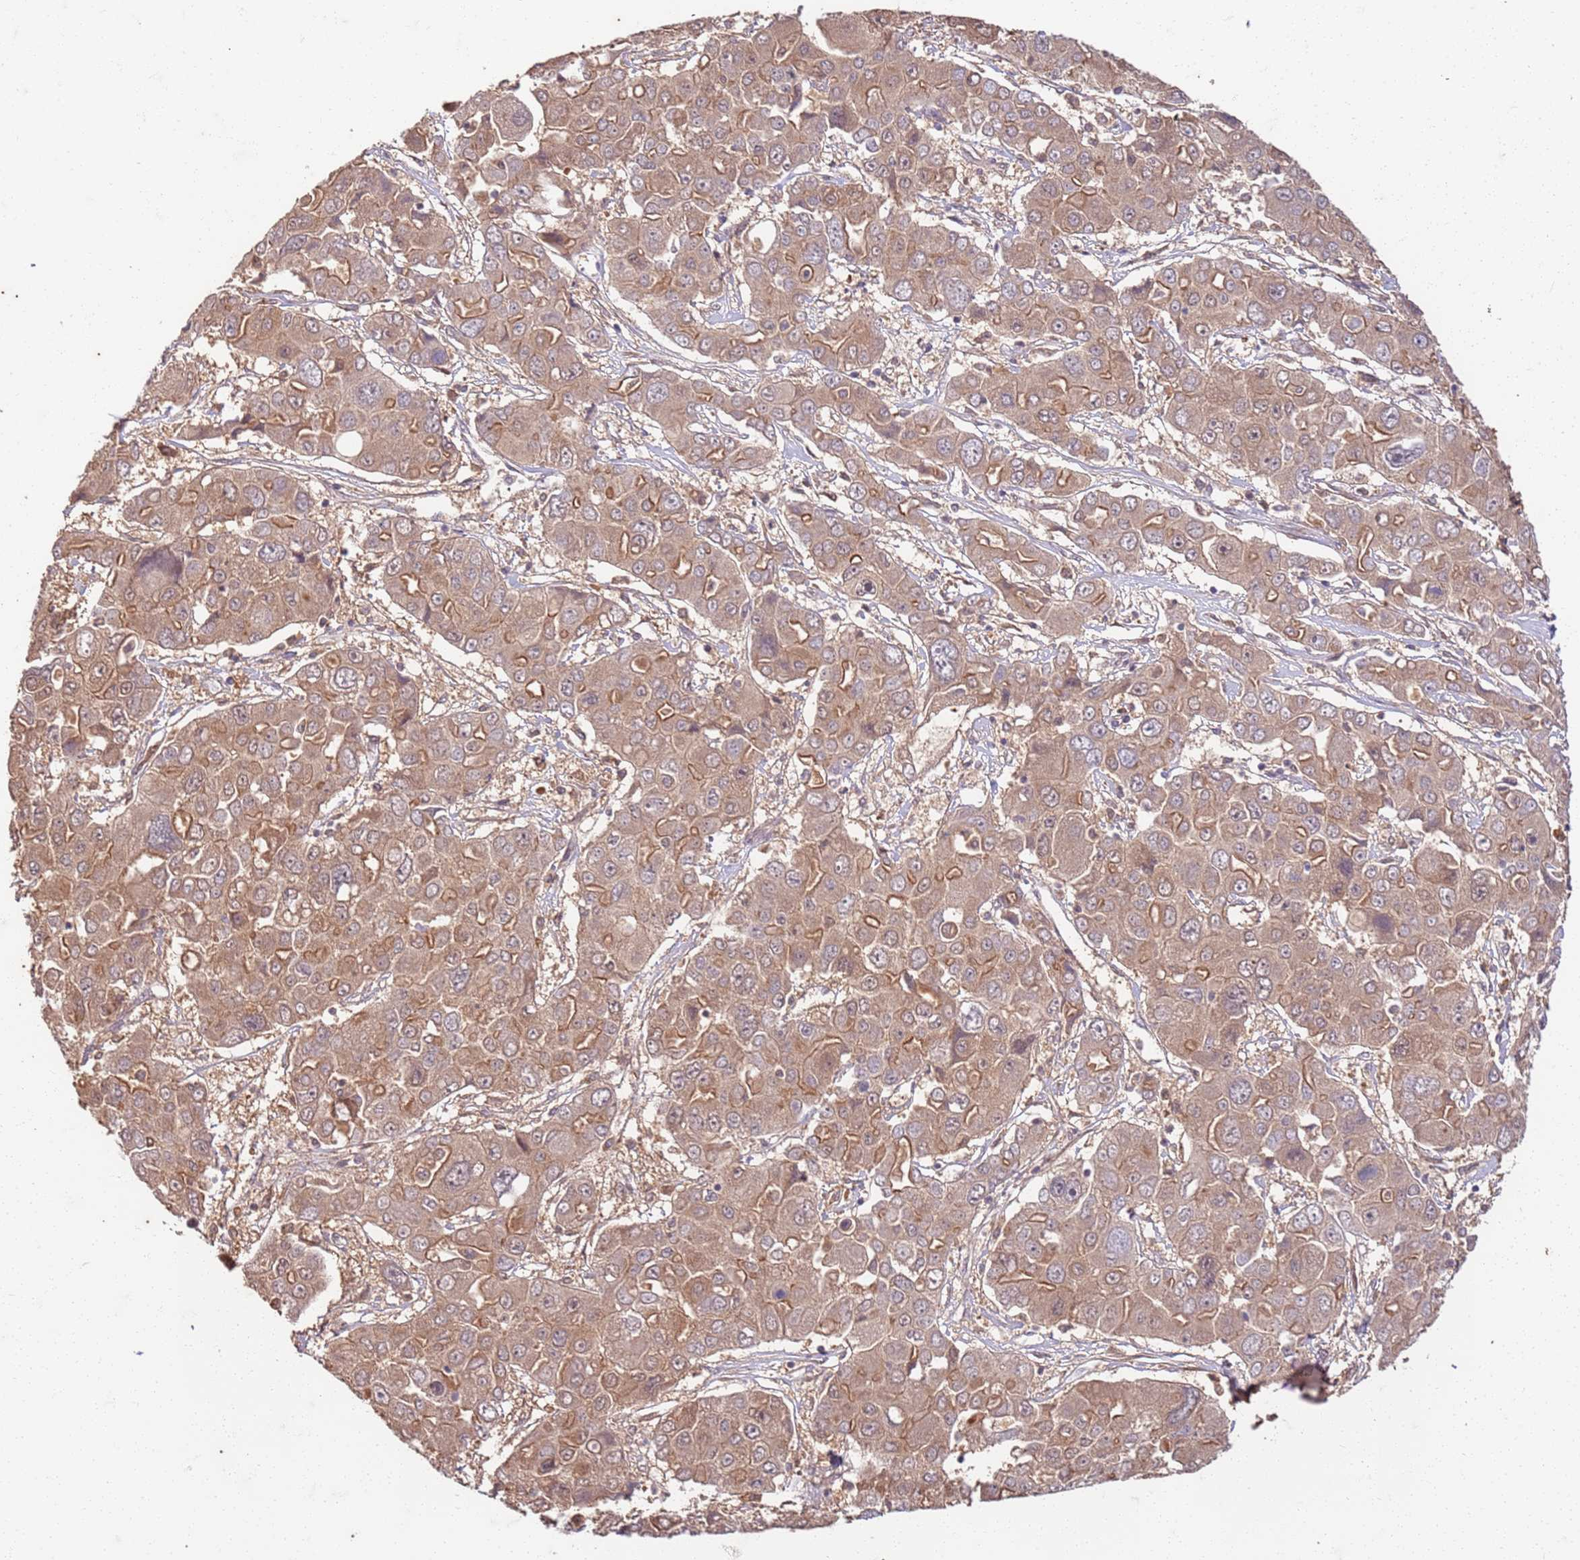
{"staining": {"intensity": "moderate", "quantity": ">75%", "location": "cytoplasmic/membranous"}, "tissue": "liver cancer", "cell_type": "Tumor cells", "image_type": "cancer", "snomed": [{"axis": "morphology", "description": "Cholangiocarcinoma"}, {"axis": "topography", "description": "Liver"}], "caption": "Immunohistochemical staining of cholangiocarcinoma (liver) exhibits medium levels of moderate cytoplasmic/membranous positivity in approximately >75% of tumor cells. The staining was performed using DAB (3,3'-diaminobenzidine) to visualize the protein expression in brown, while the nuclei were stained in blue with hematoxylin (Magnification: 20x).", "gene": "UBE3A", "patient": {"sex": "male", "age": 67}}